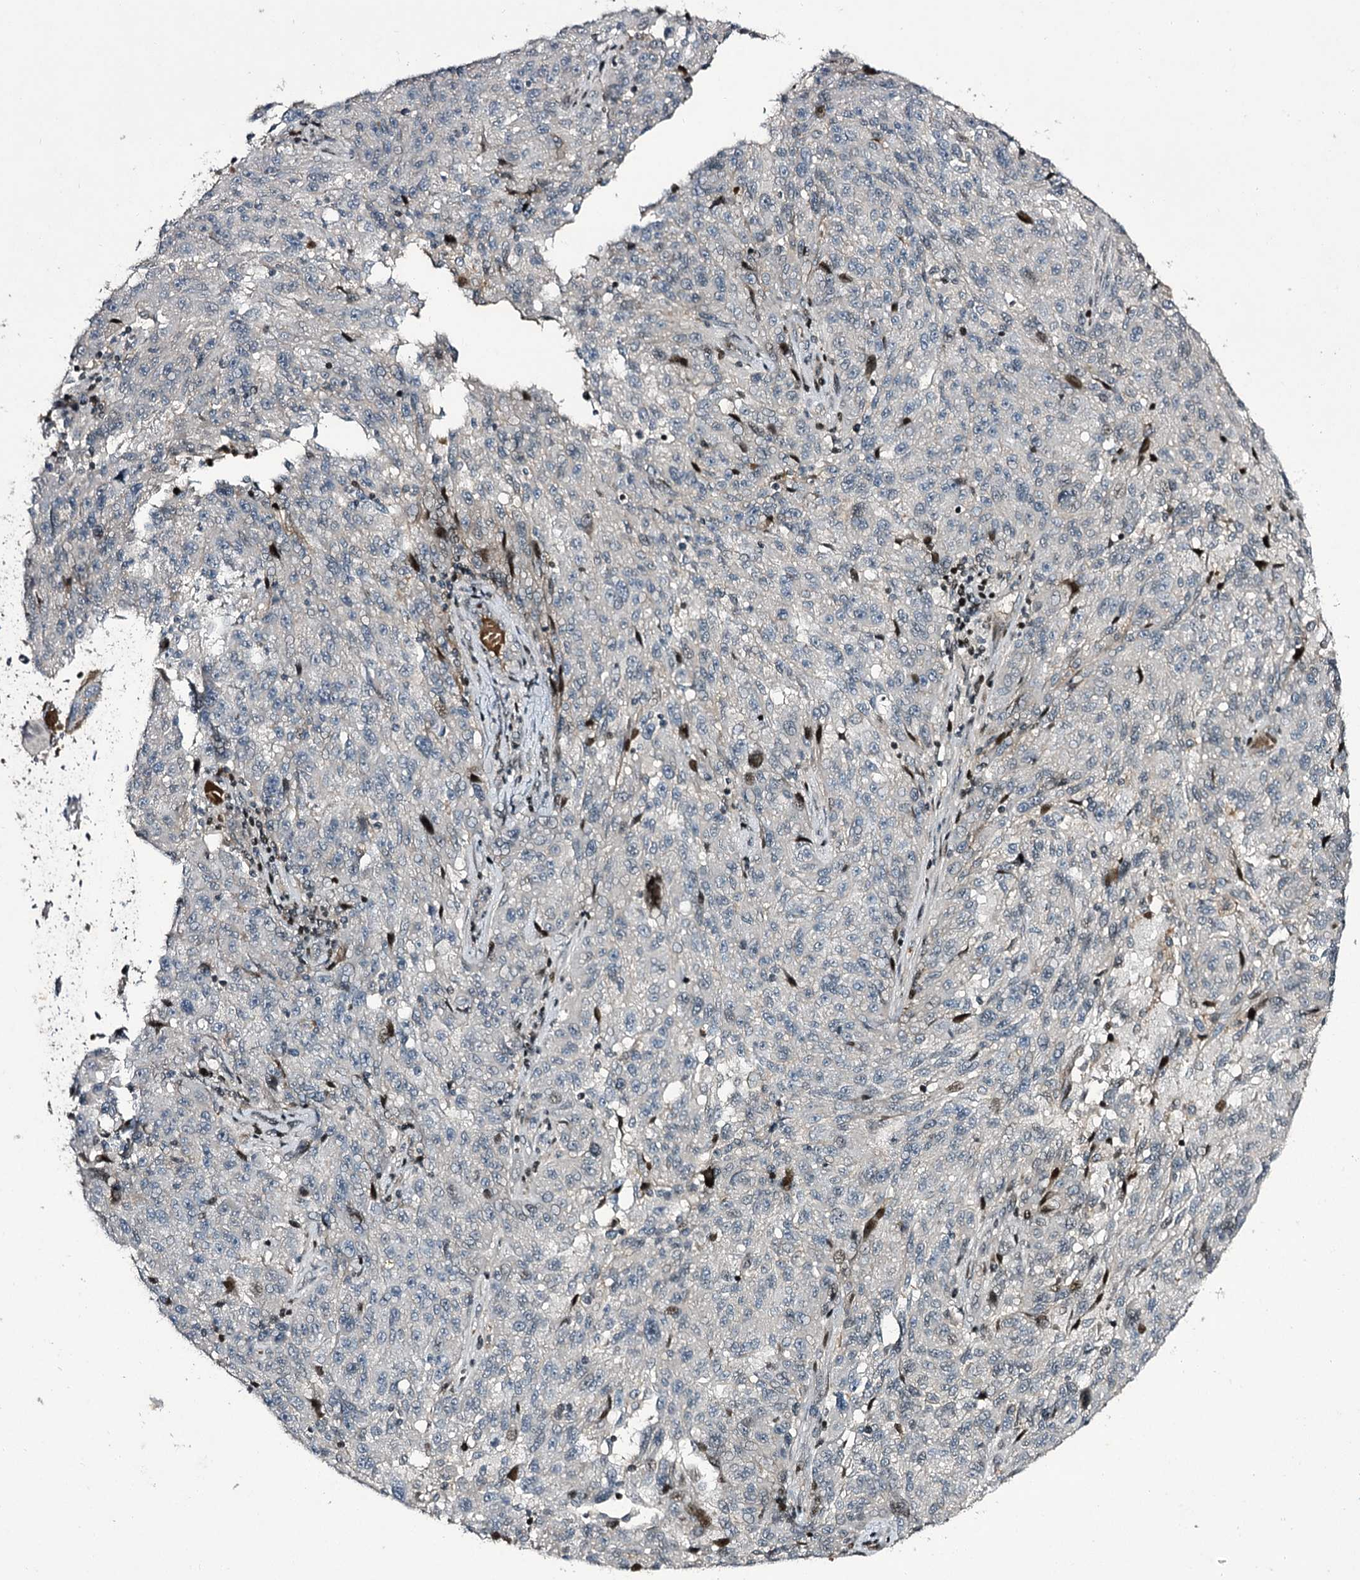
{"staining": {"intensity": "negative", "quantity": "none", "location": "none"}, "tissue": "melanoma", "cell_type": "Tumor cells", "image_type": "cancer", "snomed": [{"axis": "morphology", "description": "Malignant melanoma, NOS"}, {"axis": "topography", "description": "Skin"}], "caption": "This micrograph is of melanoma stained with immunohistochemistry to label a protein in brown with the nuclei are counter-stained blue. There is no staining in tumor cells.", "gene": "ITFG2", "patient": {"sex": "male", "age": 53}}